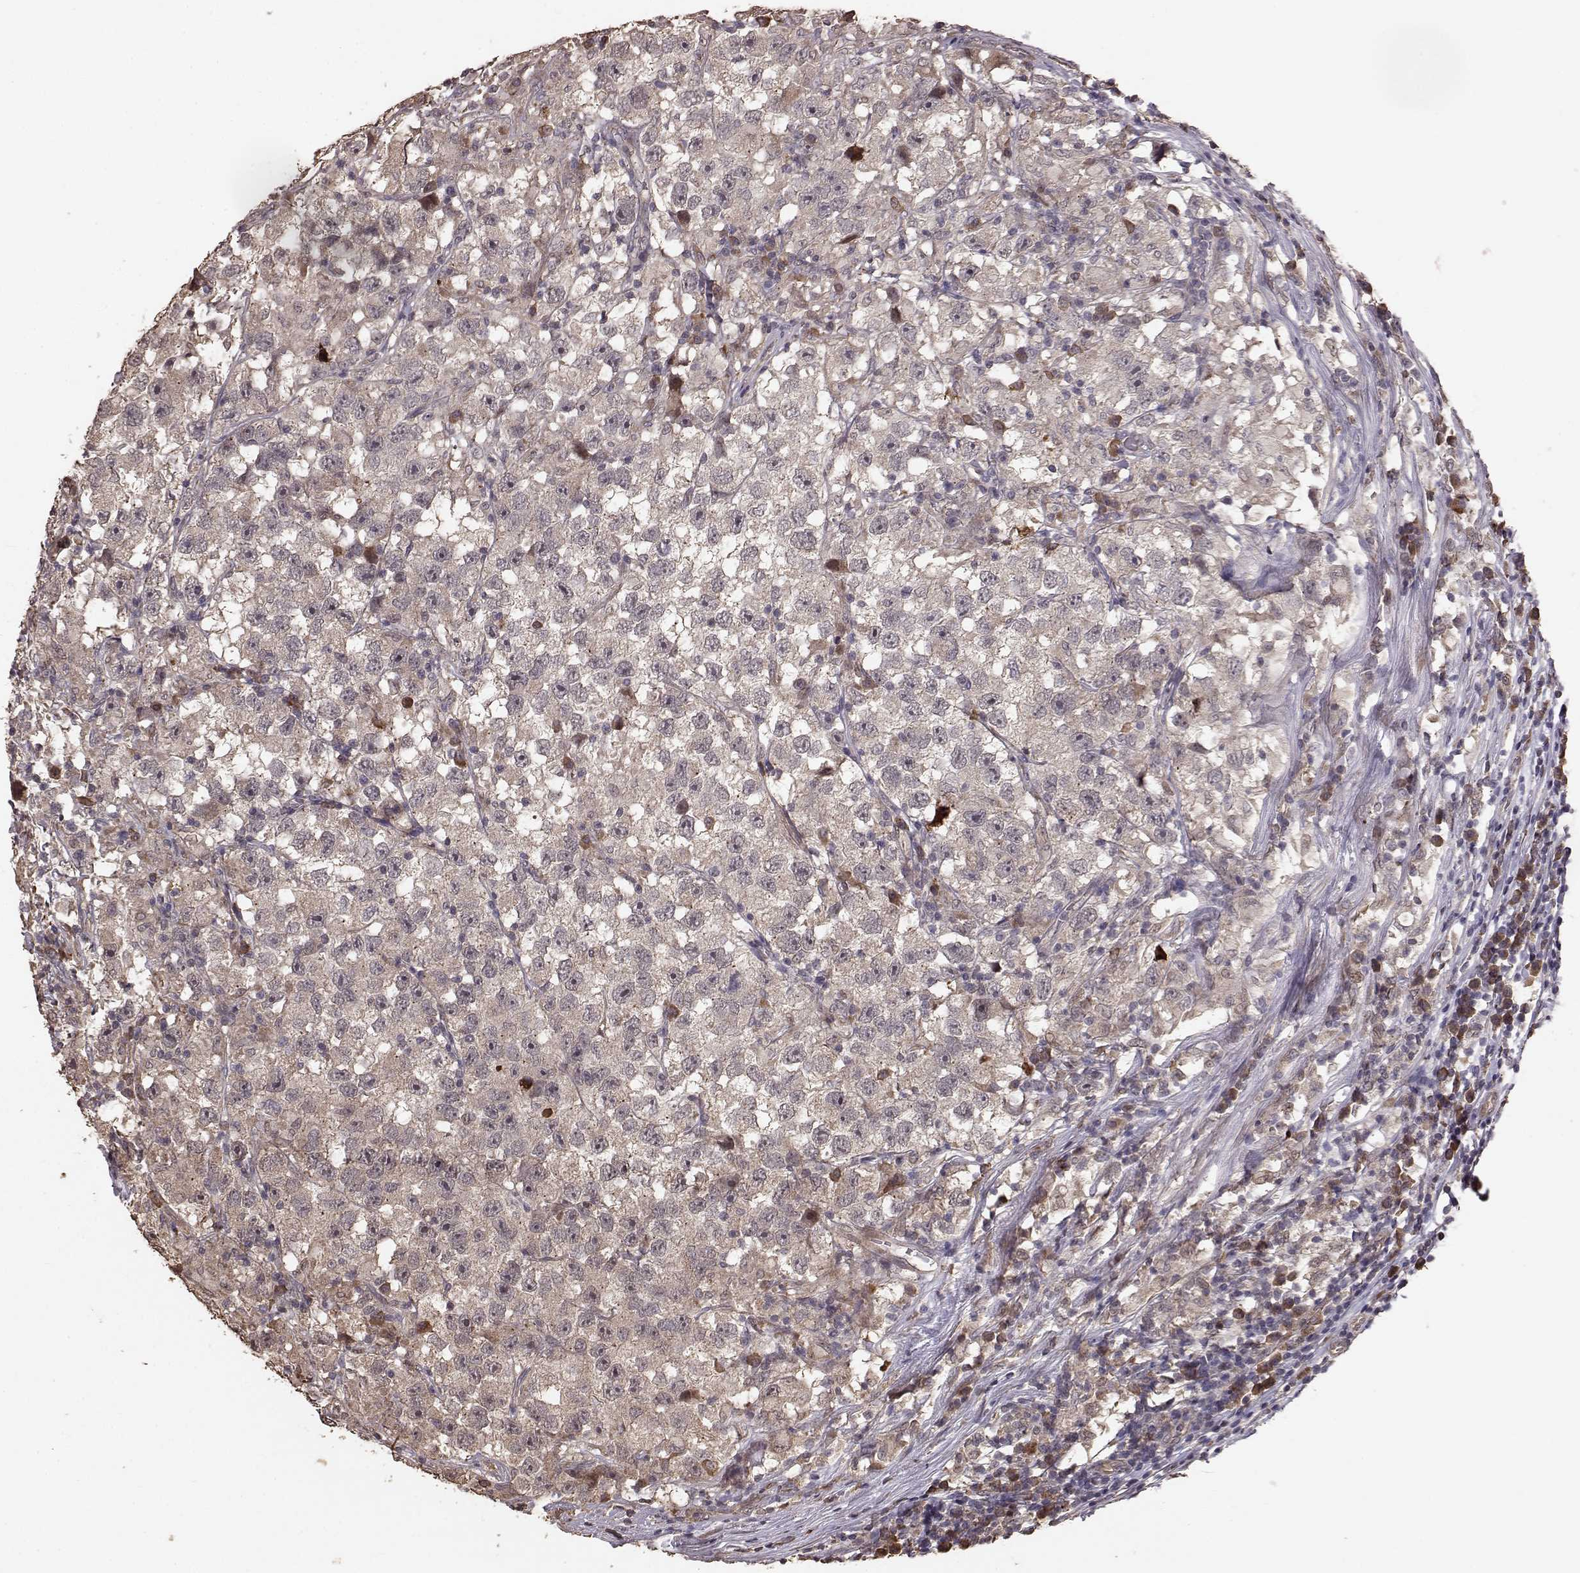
{"staining": {"intensity": "weak", "quantity": ">75%", "location": "cytoplasmic/membranous"}, "tissue": "testis cancer", "cell_type": "Tumor cells", "image_type": "cancer", "snomed": [{"axis": "morphology", "description": "Seminoma, NOS"}, {"axis": "topography", "description": "Testis"}], "caption": "Protein expression analysis of testis cancer (seminoma) displays weak cytoplasmic/membranous staining in approximately >75% of tumor cells.", "gene": "USP15", "patient": {"sex": "male", "age": 26}}